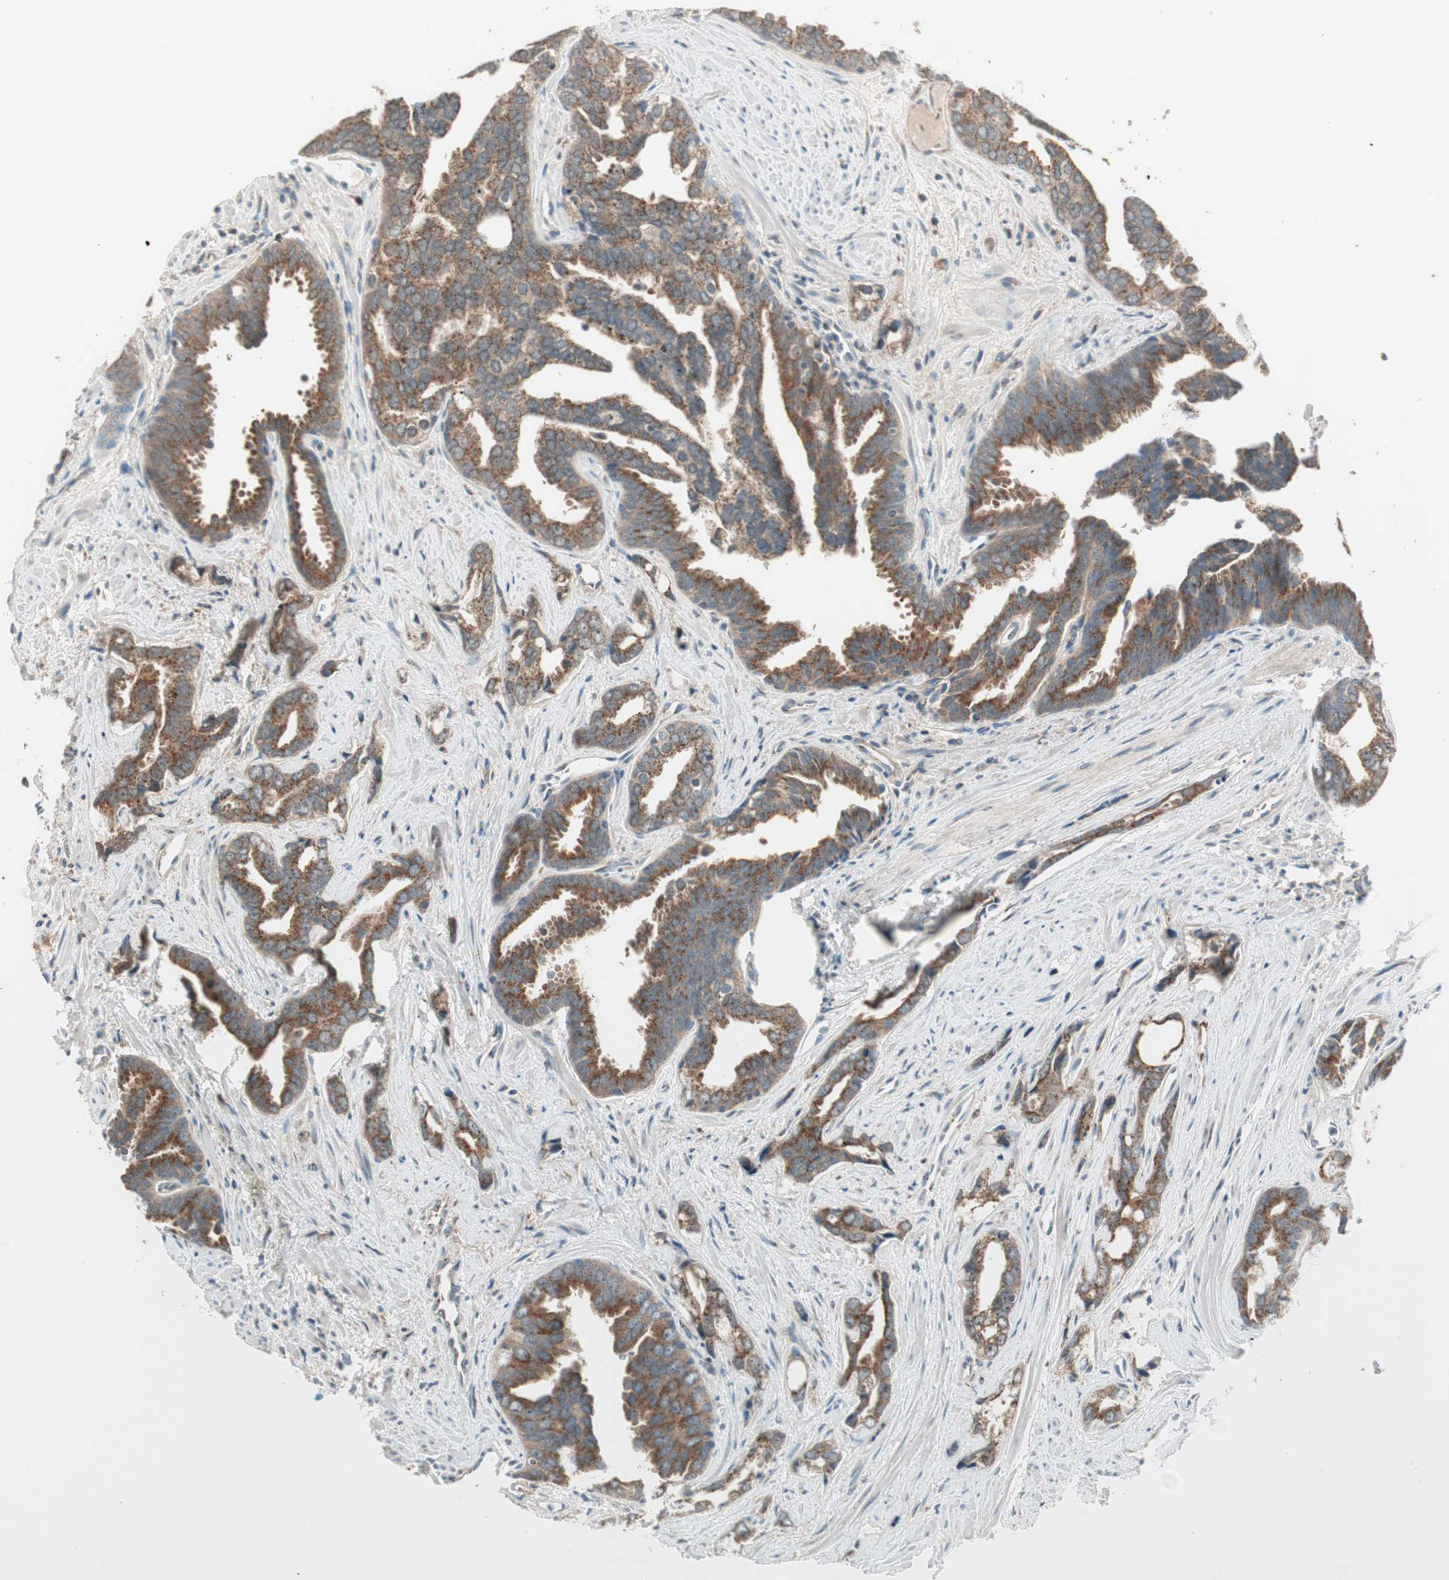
{"staining": {"intensity": "strong", "quantity": ">75%", "location": "cytoplasmic/membranous"}, "tissue": "prostate cancer", "cell_type": "Tumor cells", "image_type": "cancer", "snomed": [{"axis": "morphology", "description": "Adenocarcinoma, High grade"}, {"axis": "topography", "description": "Prostate"}], "caption": "Protein staining demonstrates strong cytoplasmic/membranous expression in about >75% of tumor cells in prostate cancer.", "gene": "SEC16A", "patient": {"sex": "male", "age": 67}}